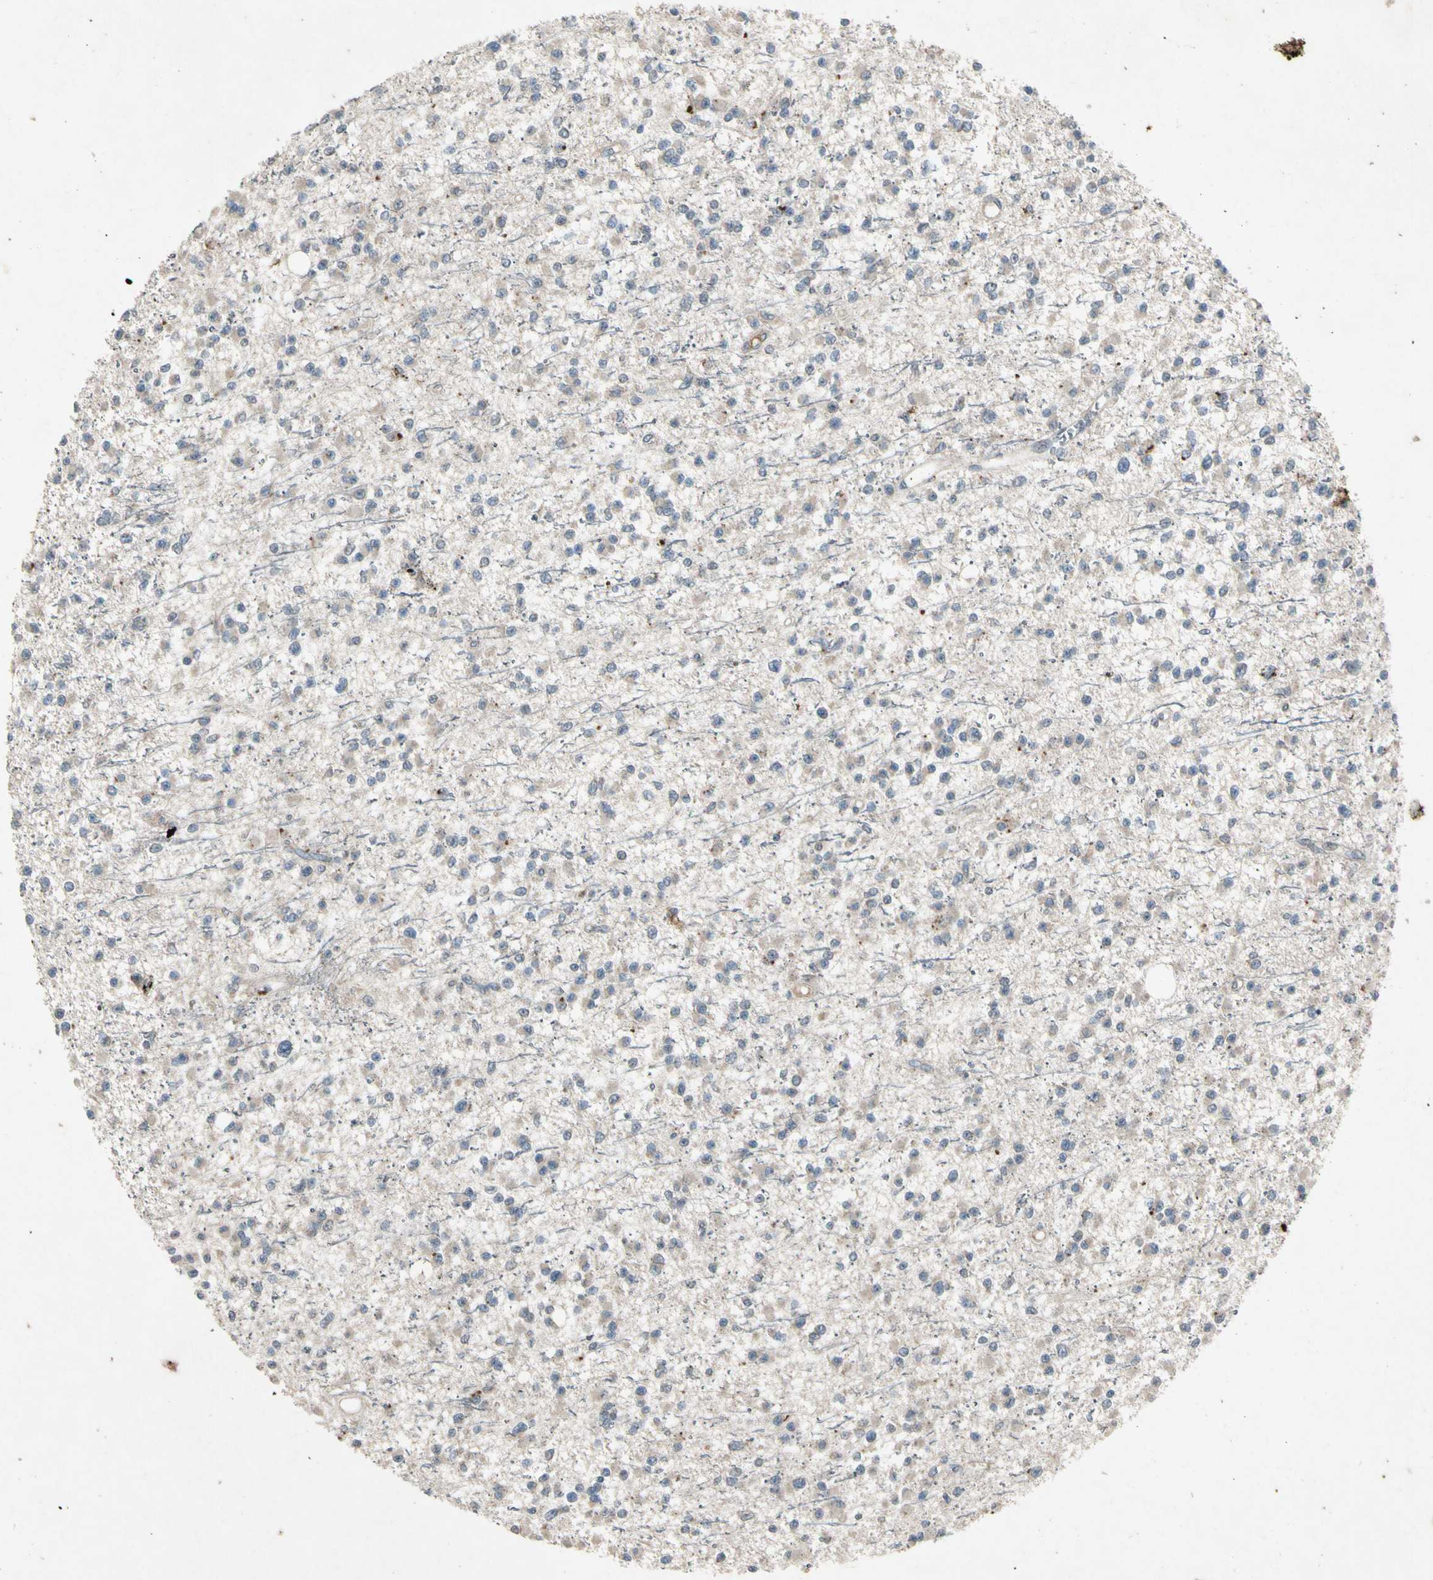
{"staining": {"intensity": "weak", "quantity": "<25%", "location": "cytoplasmic/membranous"}, "tissue": "glioma", "cell_type": "Tumor cells", "image_type": "cancer", "snomed": [{"axis": "morphology", "description": "Glioma, malignant, Low grade"}, {"axis": "topography", "description": "Brain"}], "caption": "Image shows no significant protein expression in tumor cells of glioma.", "gene": "GPLD1", "patient": {"sex": "female", "age": 22}}